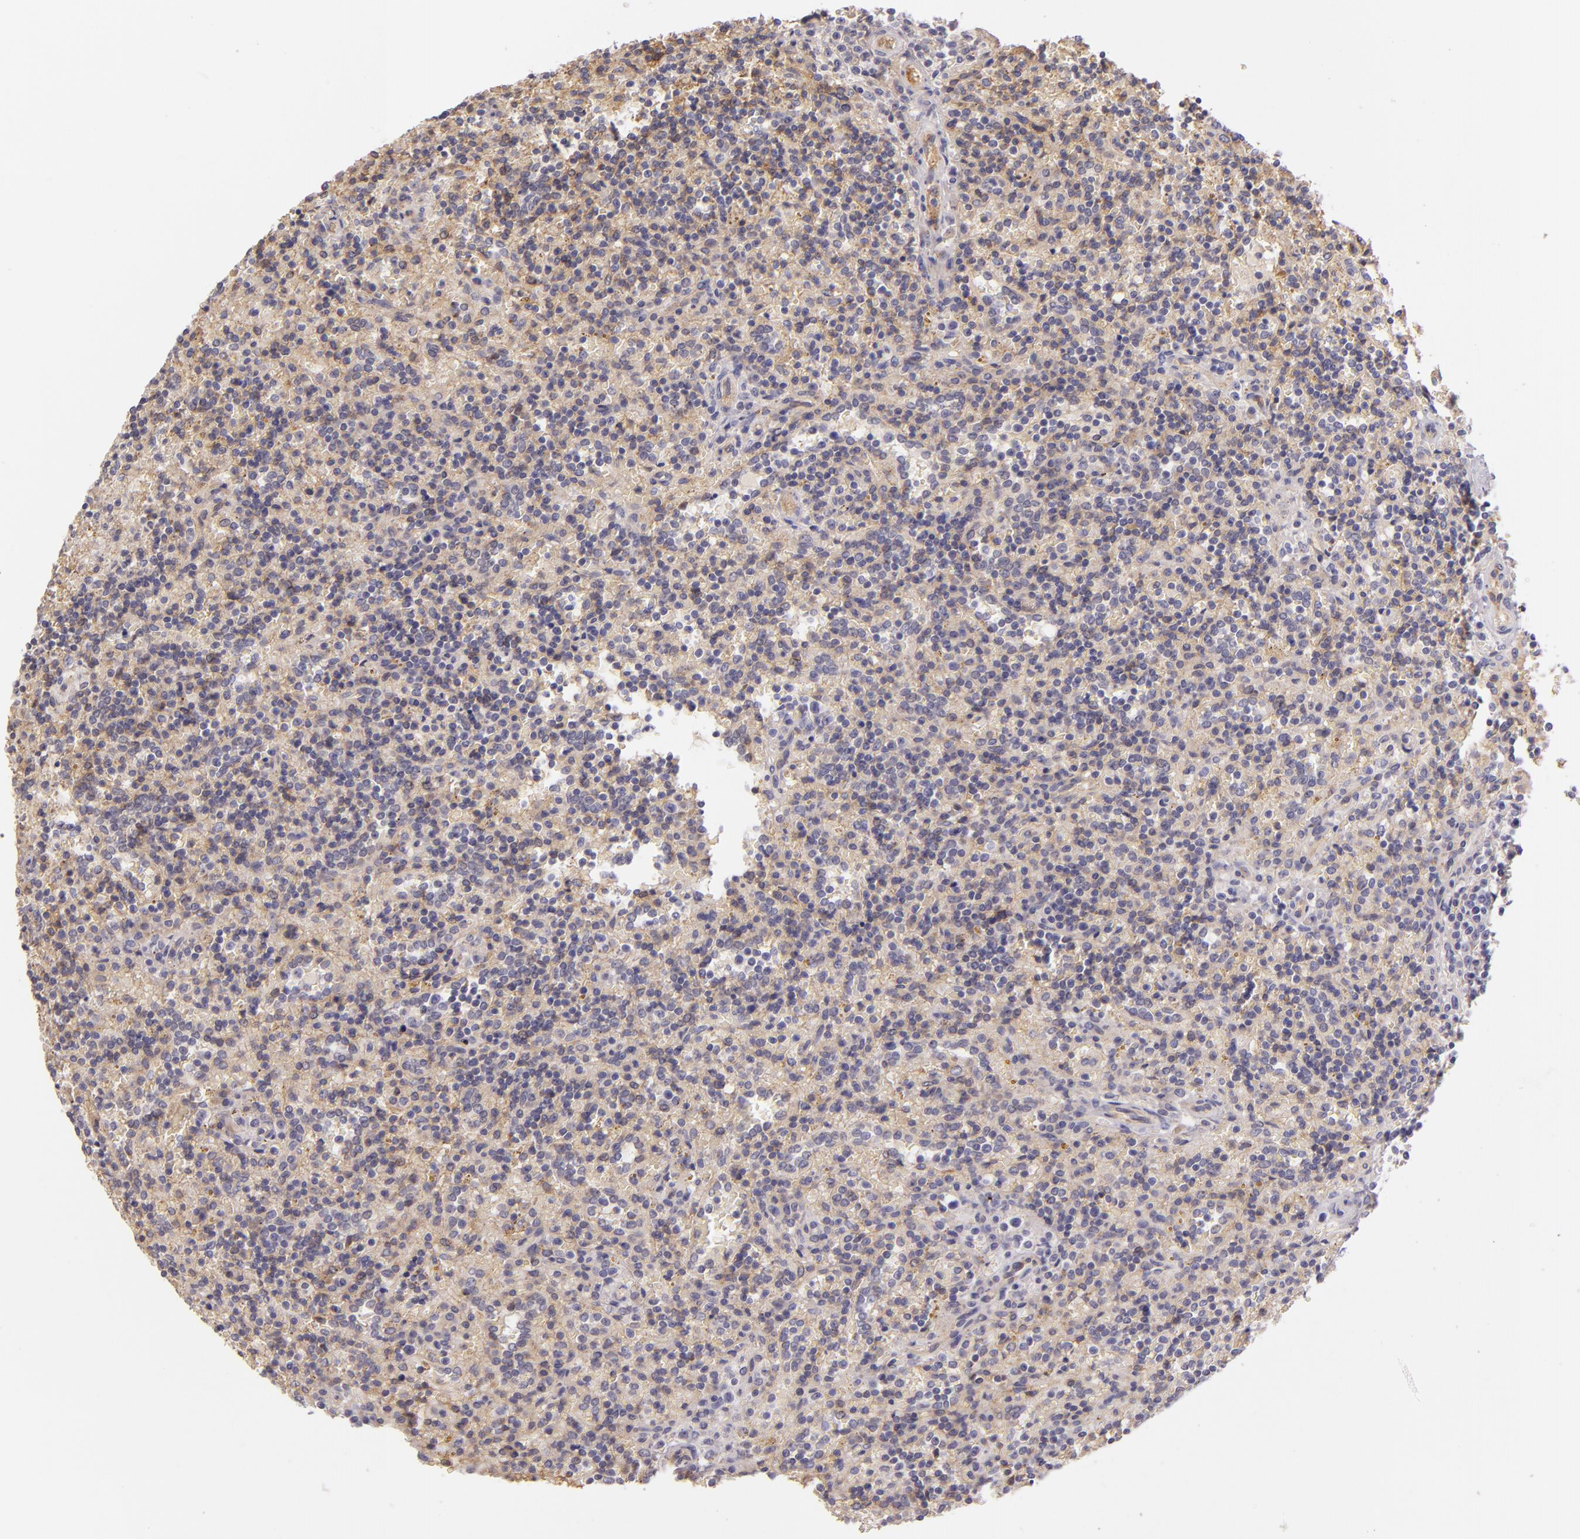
{"staining": {"intensity": "negative", "quantity": "none", "location": "none"}, "tissue": "lymphoma", "cell_type": "Tumor cells", "image_type": "cancer", "snomed": [{"axis": "morphology", "description": "Malignant lymphoma, non-Hodgkin's type, Low grade"}, {"axis": "topography", "description": "Spleen"}], "caption": "This micrograph is of lymphoma stained with immunohistochemistry to label a protein in brown with the nuclei are counter-stained blue. There is no expression in tumor cells.", "gene": "CTSF", "patient": {"sex": "male", "age": 67}}